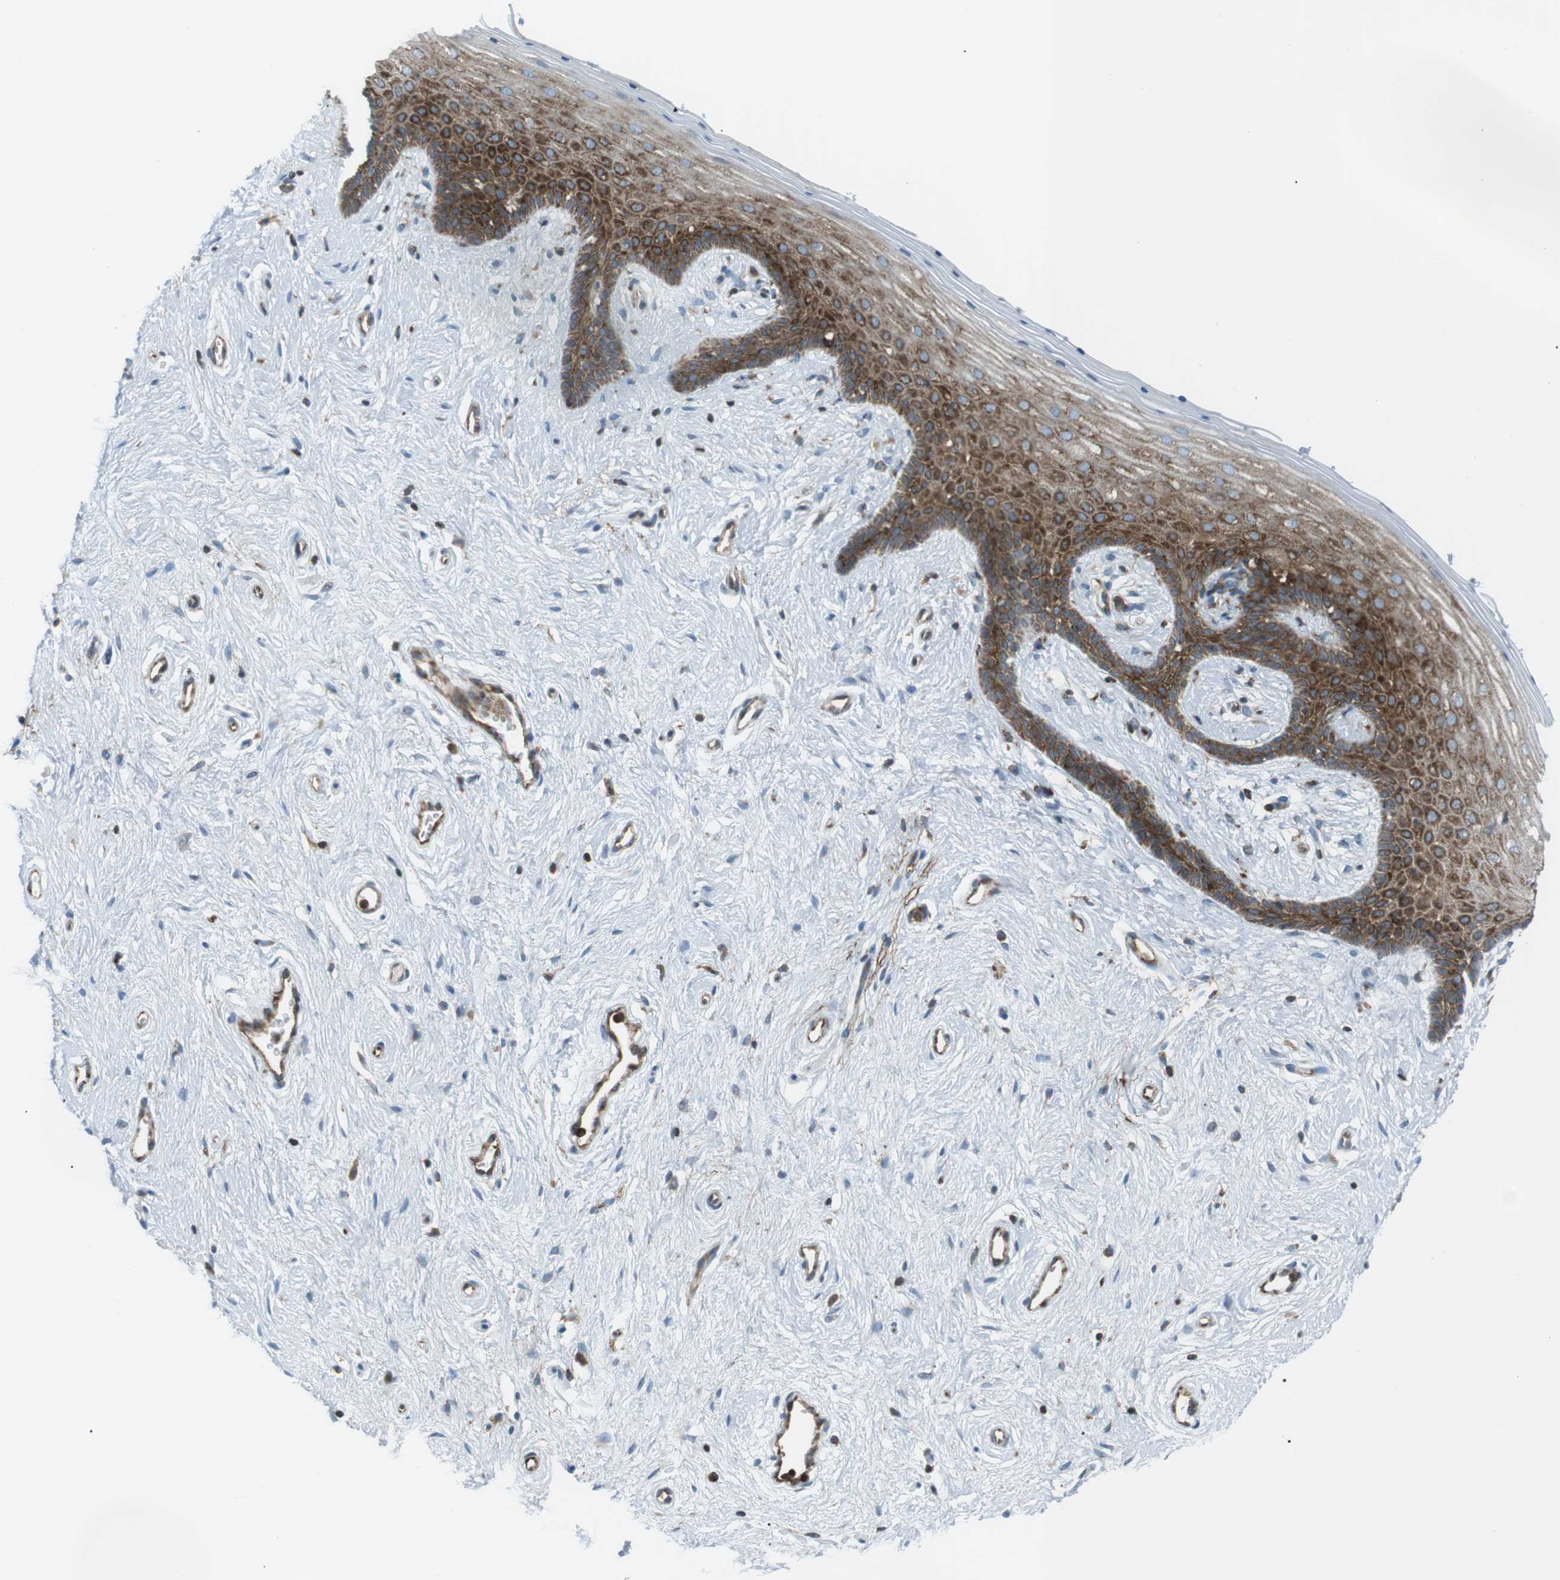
{"staining": {"intensity": "strong", "quantity": ">75%", "location": "cytoplasmic/membranous"}, "tissue": "vagina", "cell_type": "Squamous epithelial cells", "image_type": "normal", "snomed": [{"axis": "morphology", "description": "Normal tissue, NOS"}, {"axis": "topography", "description": "Vagina"}], "caption": "Normal vagina displays strong cytoplasmic/membranous expression in about >75% of squamous epithelial cells, visualized by immunohistochemistry. The staining was performed using DAB, with brown indicating positive protein expression. Nuclei are stained blue with hematoxylin.", "gene": "FLII", "patient": {"sex": "female", "age": 44}}